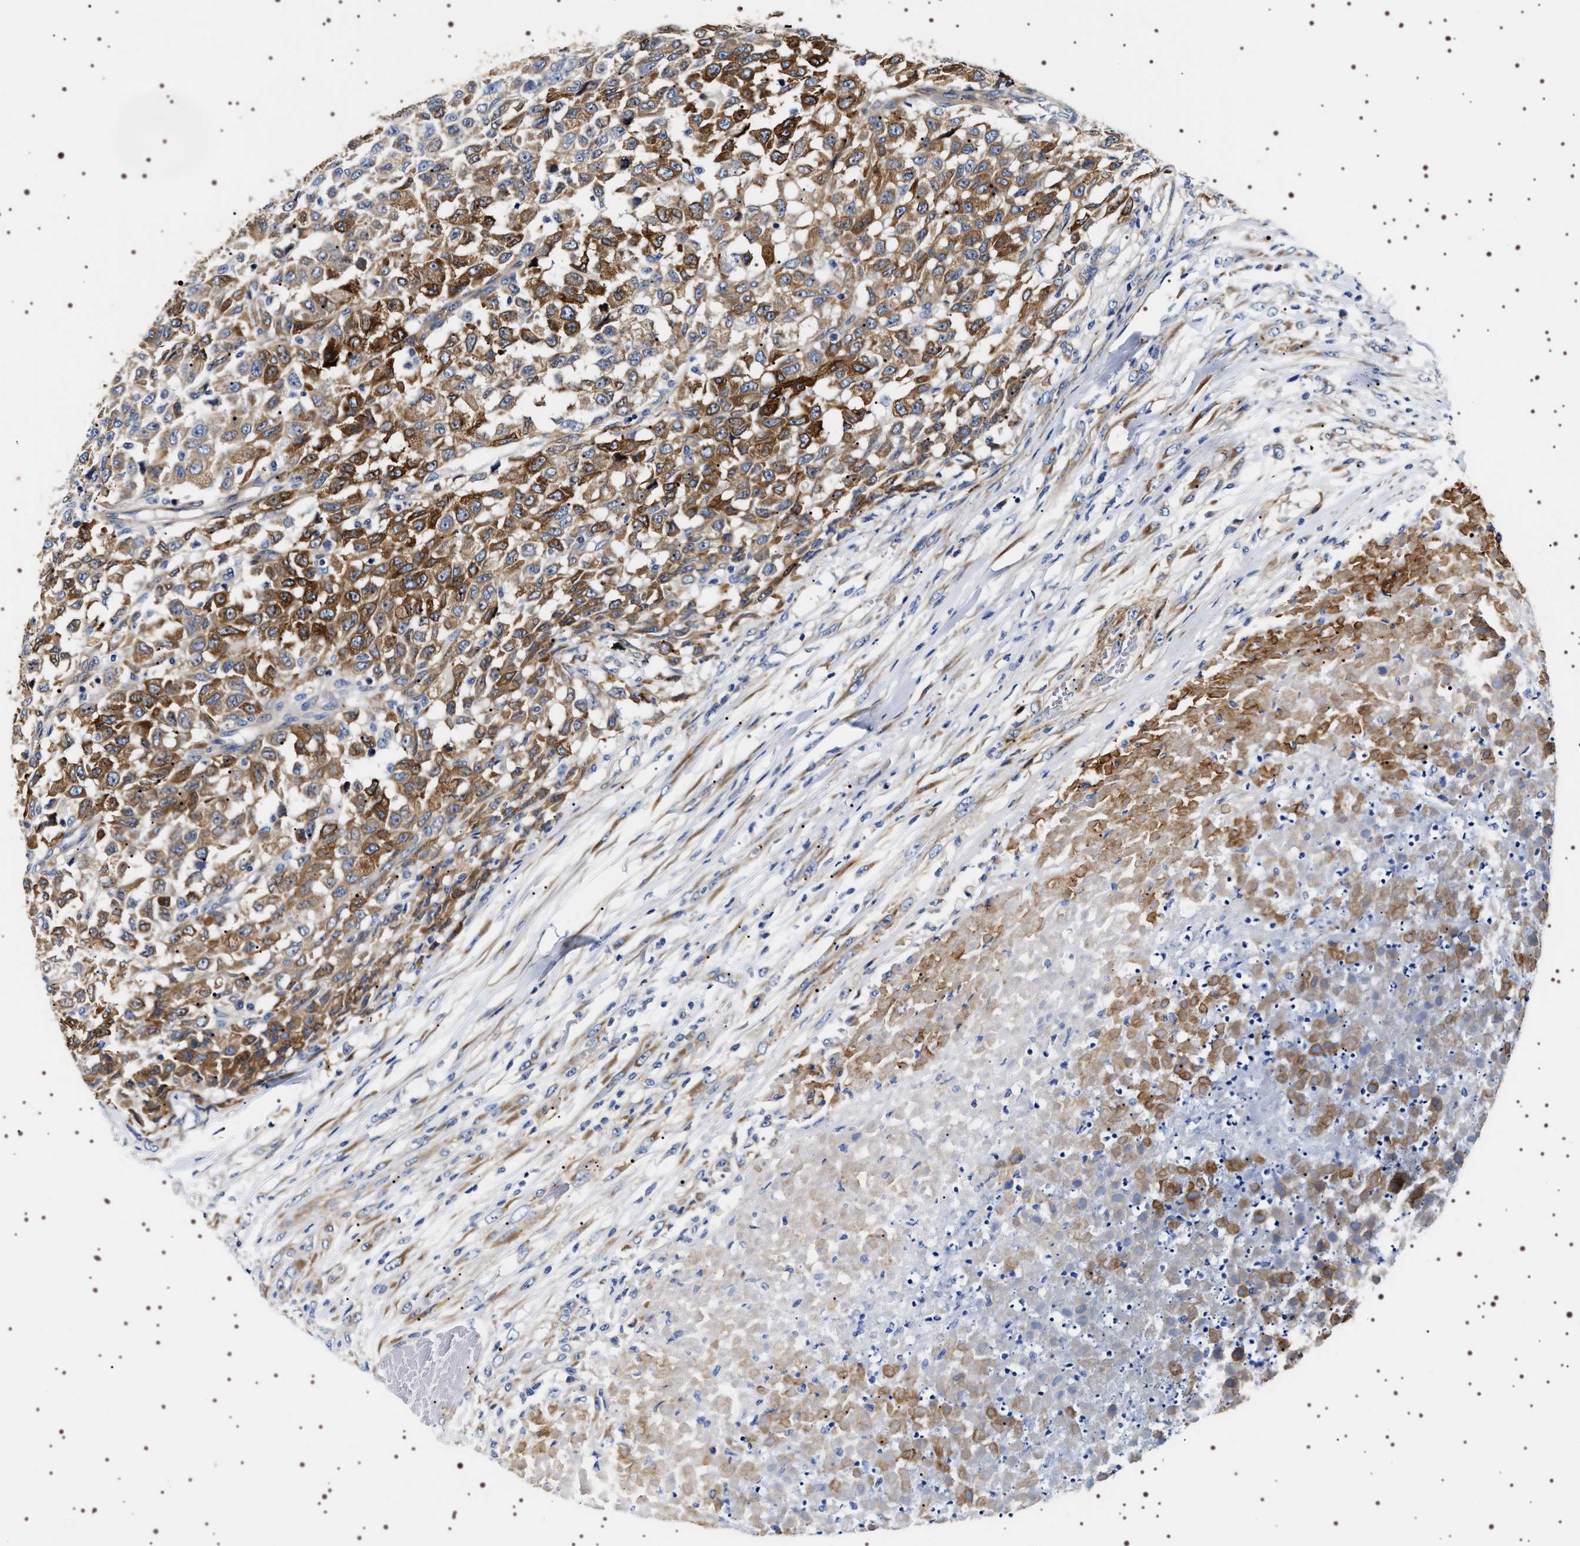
{"staining": {"intensity": "moderate", "quantity": ">75%", "location": "cytoplasmic/membranous"}, "tissue": "testis cancer", "cell_type": "Tumor cells", "image_type": "cancer", "snomed": [{"axis": "morphology", "description": "Seminoma, NOS"}, {"axis": "topography", "description": "Testis"}], "caption": "Moderate cytoplasmic/membranous protein positivity is appreciated in about >75% of tumor cells in testis seminoma.", "gene": "SQLE", "patient": {"sex": "male", "age": 59}}